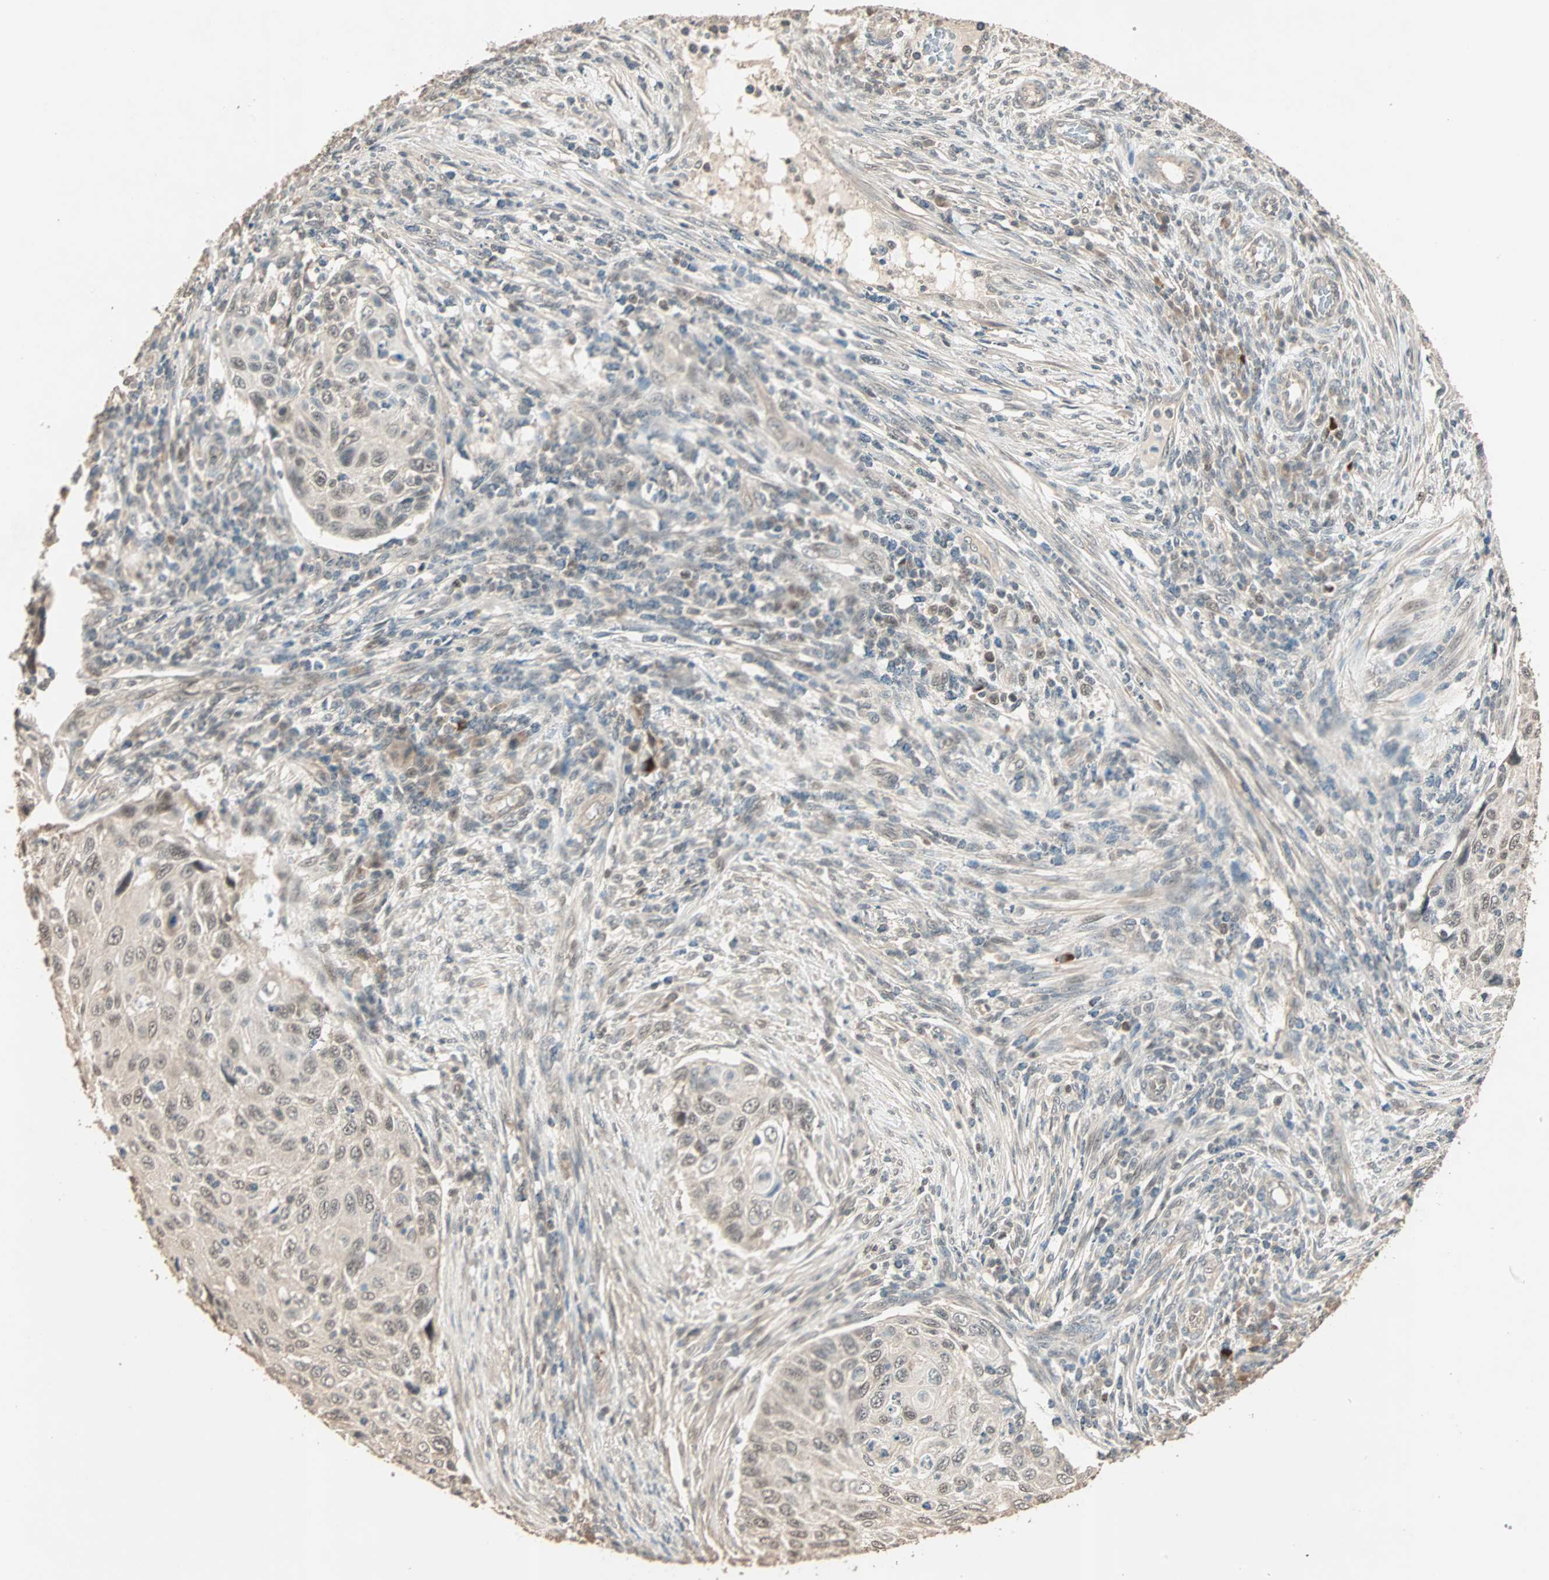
{"staining": {"intensity": "weak", "quantity": ">75%", "location": "cytoplasmic/membranous,nuclear"}, "tissue": "cervical cancer", "cell_type": "Tumor cells", "image_type": "cancer", "snomed": [{"axis": "morphology", "description": "Squamous cell carcinoma, NOS"}, {"axis": "topography", "description": "Cervix"}], "caption": "Cervical cancer tissue exhibits weak cytoplasmic/membranous and nuclear staining in about >75% of tumor cells, visualized by immunohistochemistry.", "gene": "ZBTB33", "patient": {"sex": "female", "age": 70}}